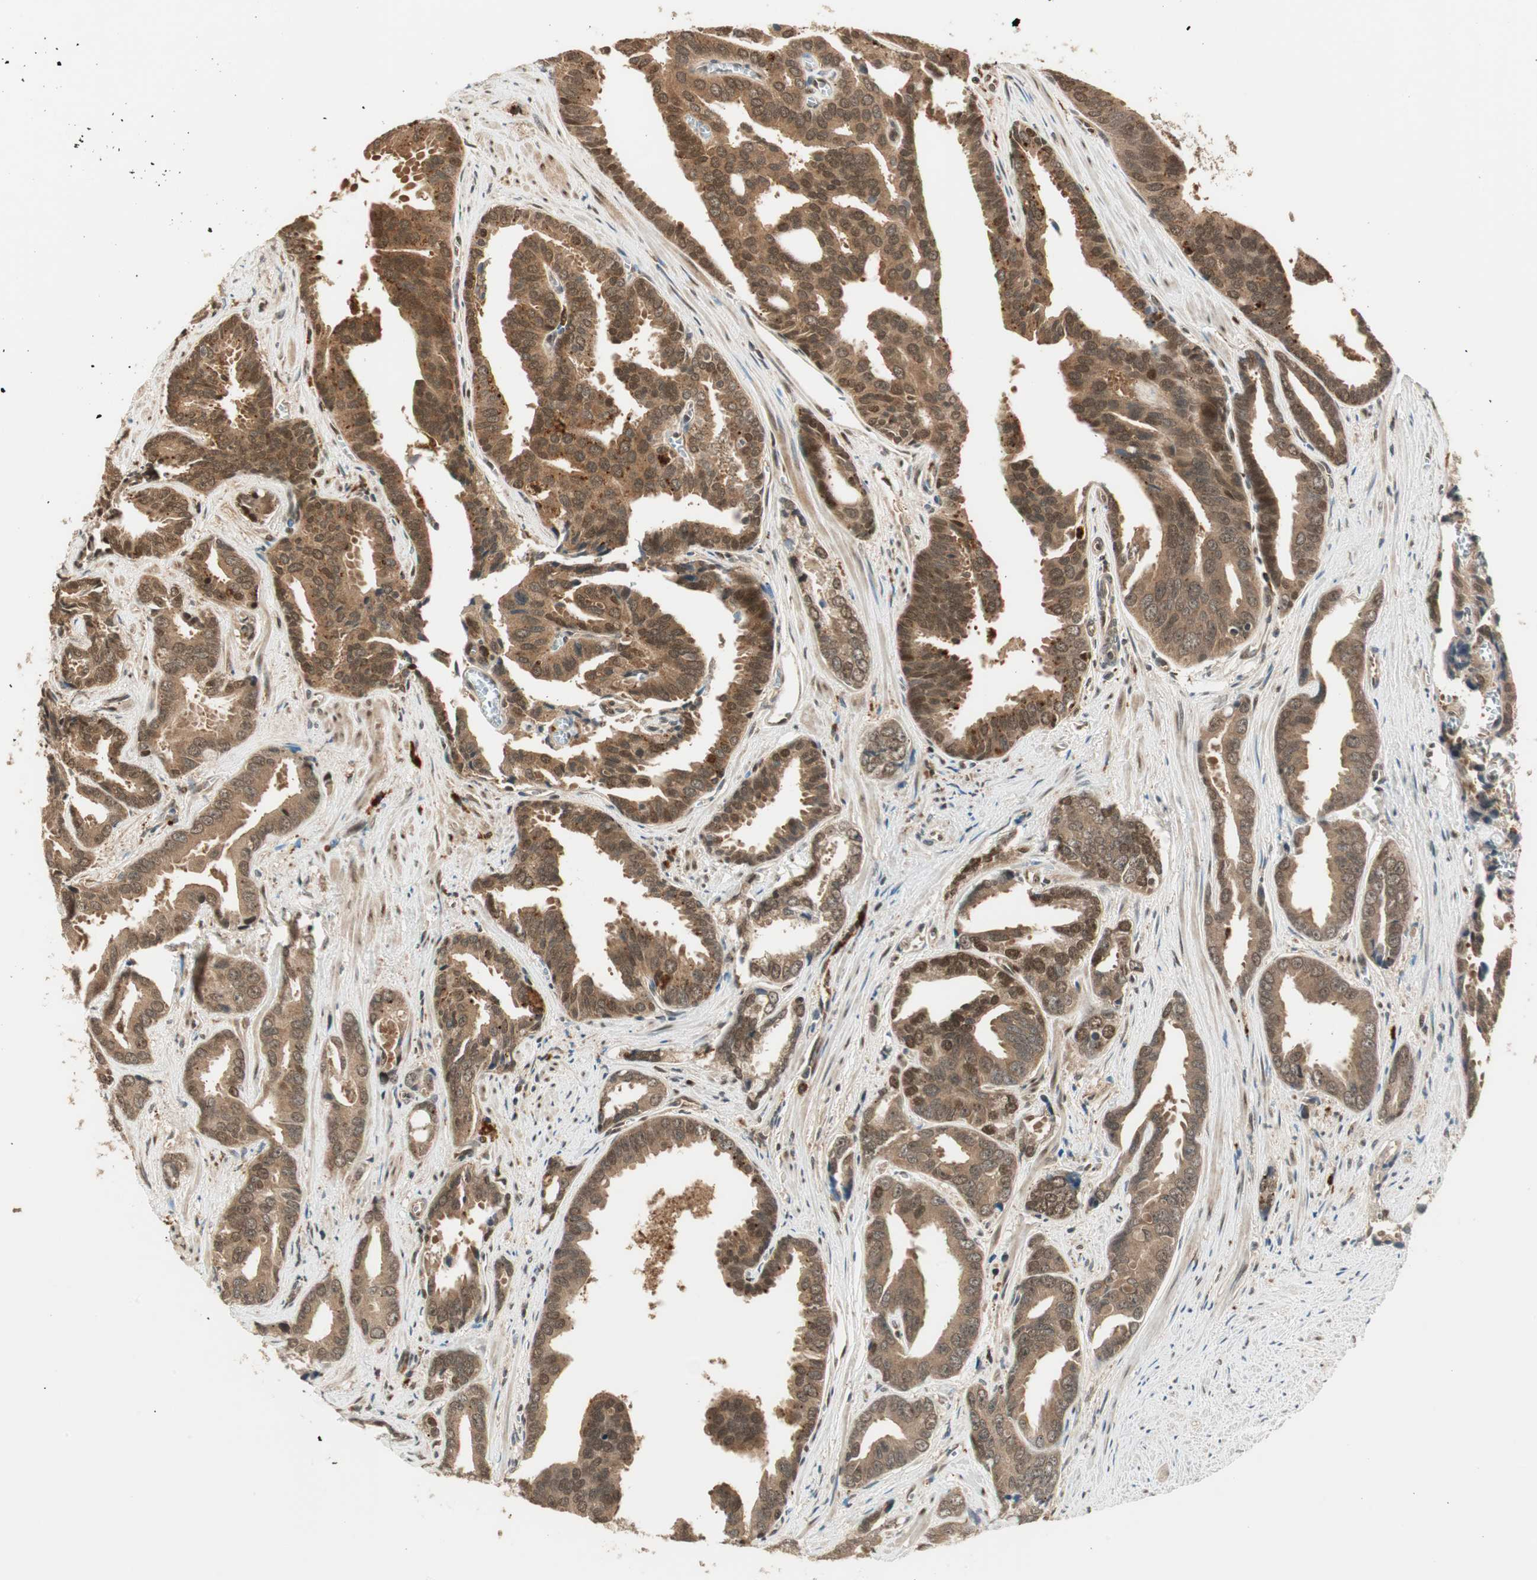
{"staining": {"intensity": "strong", "quantity": ">75%", "location": "cytoplasmic/membranous,nuclear"}, "tissue": "prostate cancer", "cell_type": "Tumor cells", "image_type": "cancer", "snomed": [{"axis": "morphology", "description": "Adenocarcinoma, High grade"}, {"axis": "topography", "description": "Prostate"}], "caption": "The photomicrograph reveals staining of prostate adenocarcinoma (high-grade), revealing strong cytoplasmic/membranous and nuclear protein positivity (brown color) within tumor cells. The staining is performed using DAB (3,3'-diaminobenzidine) brown chromogen to label protein expression. The nuclei are counter-stained blue using hematoxylin.", "gene": "ZNF443", "patient": {"sex": "male", "age": 67}}